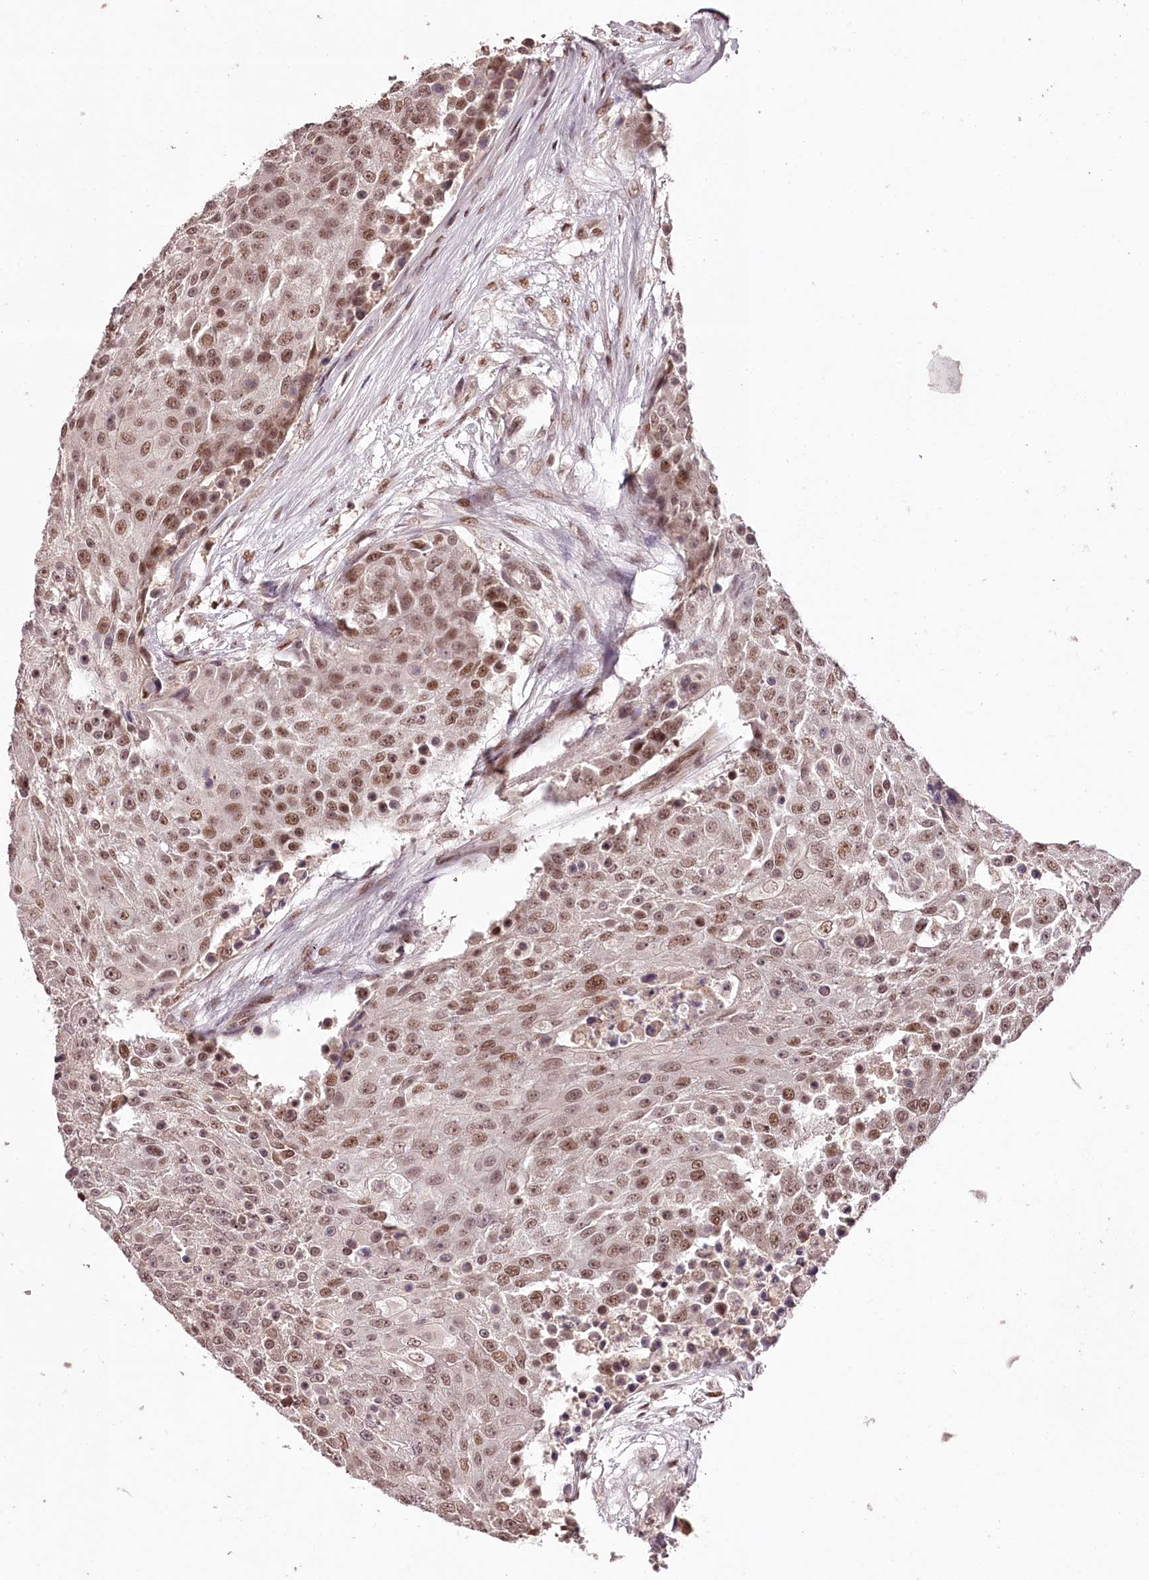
{"staining": {"intensity": "moderate", "quantity": ">75%", "location": "nuclear"}, "tissue": "urothelial cancer", "cell_type": "Tumor cells", "image_type": "cancer", "snomed": [{"axis": "morphology", "description": "Urothelial carcinoma, High grade"}, {"axis": "topography", "description": "Urinary bladder"}], "caption": "This is an image of immunohistochemistry staining of urothelial carcinoma (high-grade), which shows moderate expression in the nuclear of tumor cells.", "gene": "TTC33", "patient": {"sex": "female", "age": 63}}